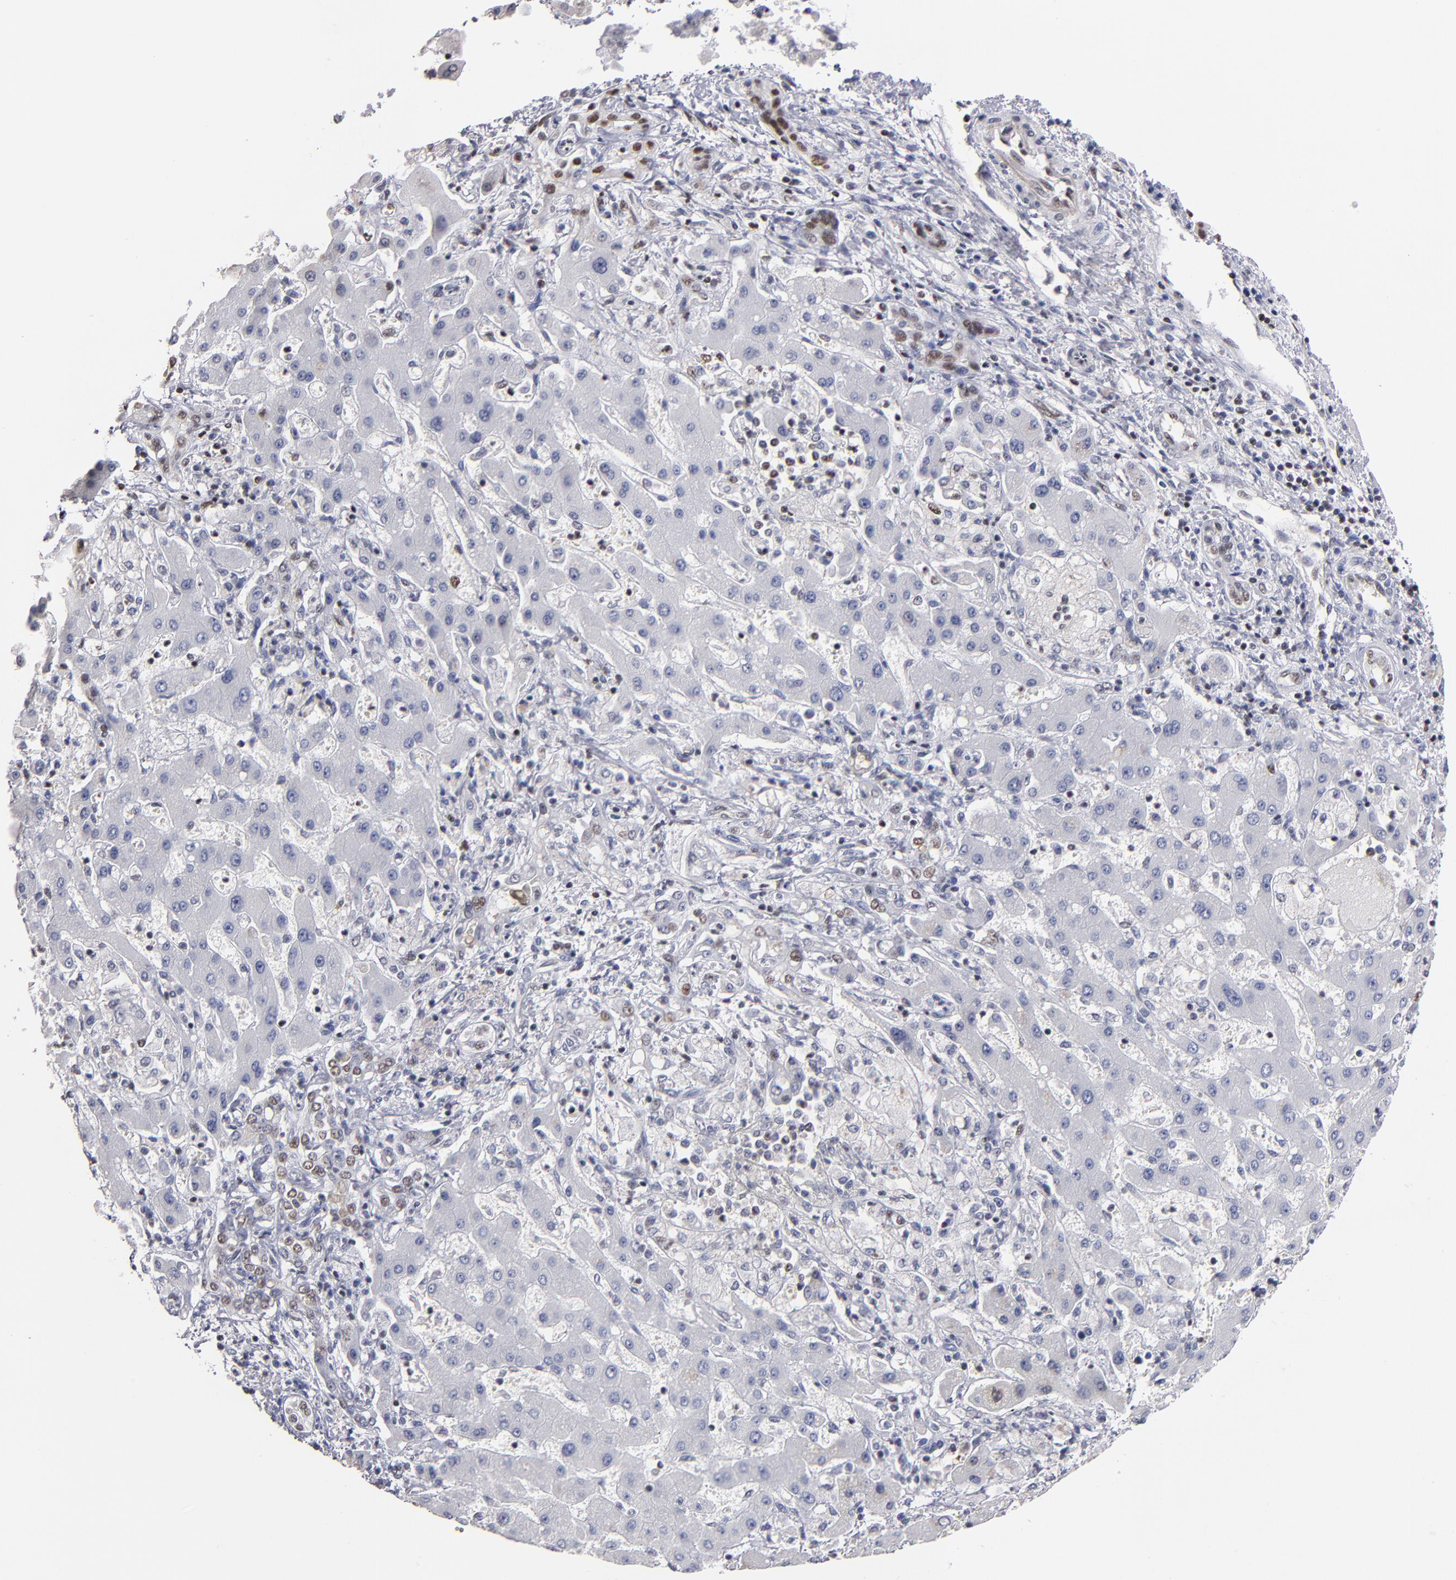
{"staining": {"intensity": "negative", "quantity": "none", "location": "none"}, "tissue": "liver cancer", "cell_type": "Tumor cells", "image_type": "cancer", "snomed": [{"axis": "morphology", "description": "Cholangiocarcinoma"}, {"axis": "topography", "description": "Liver"}], "caption": "Tumor cells show no significant protein expression in liver cancer (cholangiocarcinoma).", "gene": "MN1", "patient": {"sex": "male", "age": 50}}